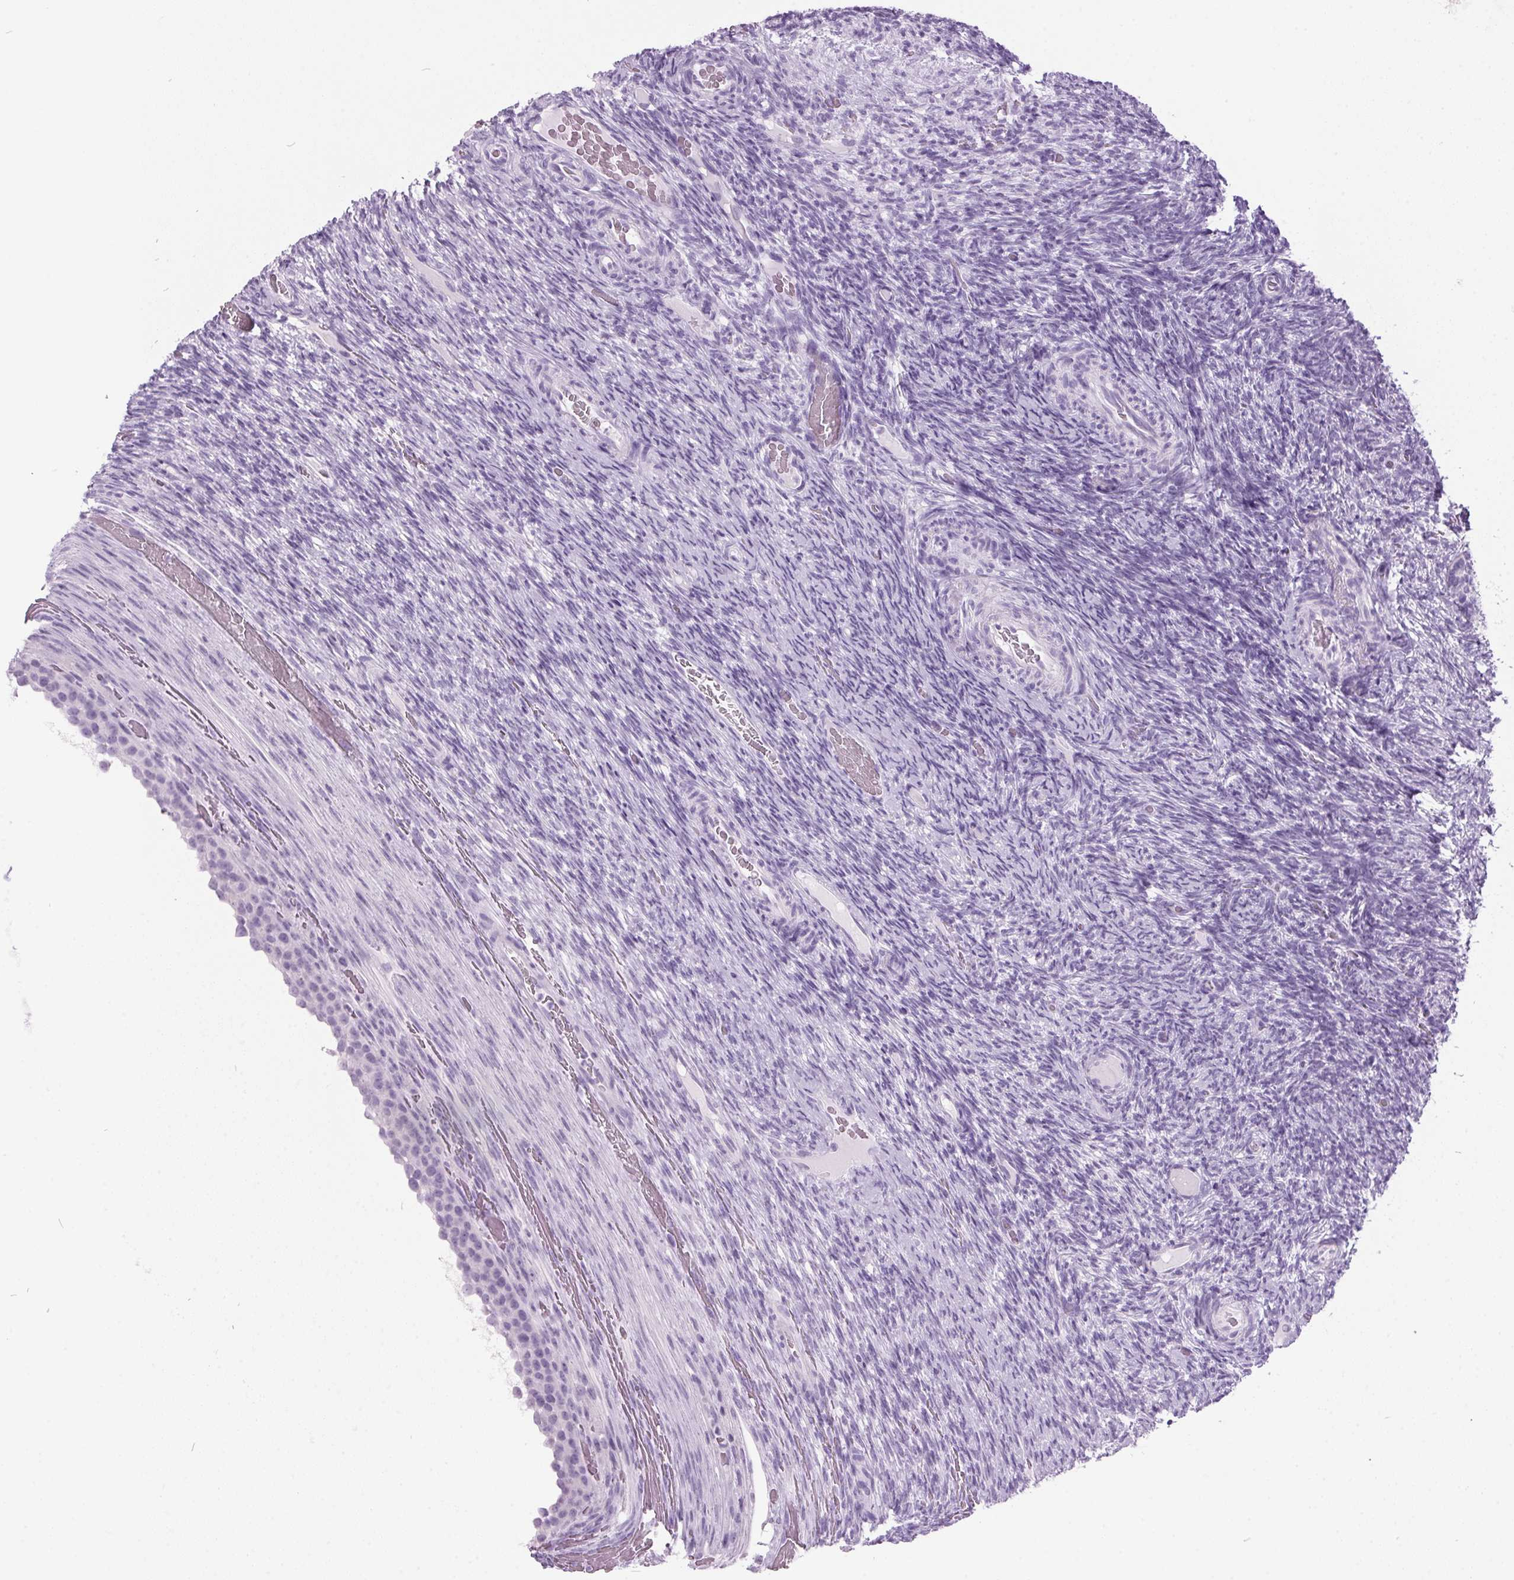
{"staining": {"intensity": "negative", "quantity": "none", "location": "none"}, "tissue": "ovary", "cell_type": "Ovarian stroma cells", "image_type": "normal", "snomed": [{"axis": "morphology", "description": "Normal tissue, NOS"}, {"axis": "topography", "description": "Ovary"}], "caption": "Immunohistochemistry of normal ovary demonstrates no positivity in ovarian stroma cells. (Brightfield microscopy of DAB IHC at high magnification).", "gene": "ODAD2", "patient": {"sex": "female", "age": 34}}